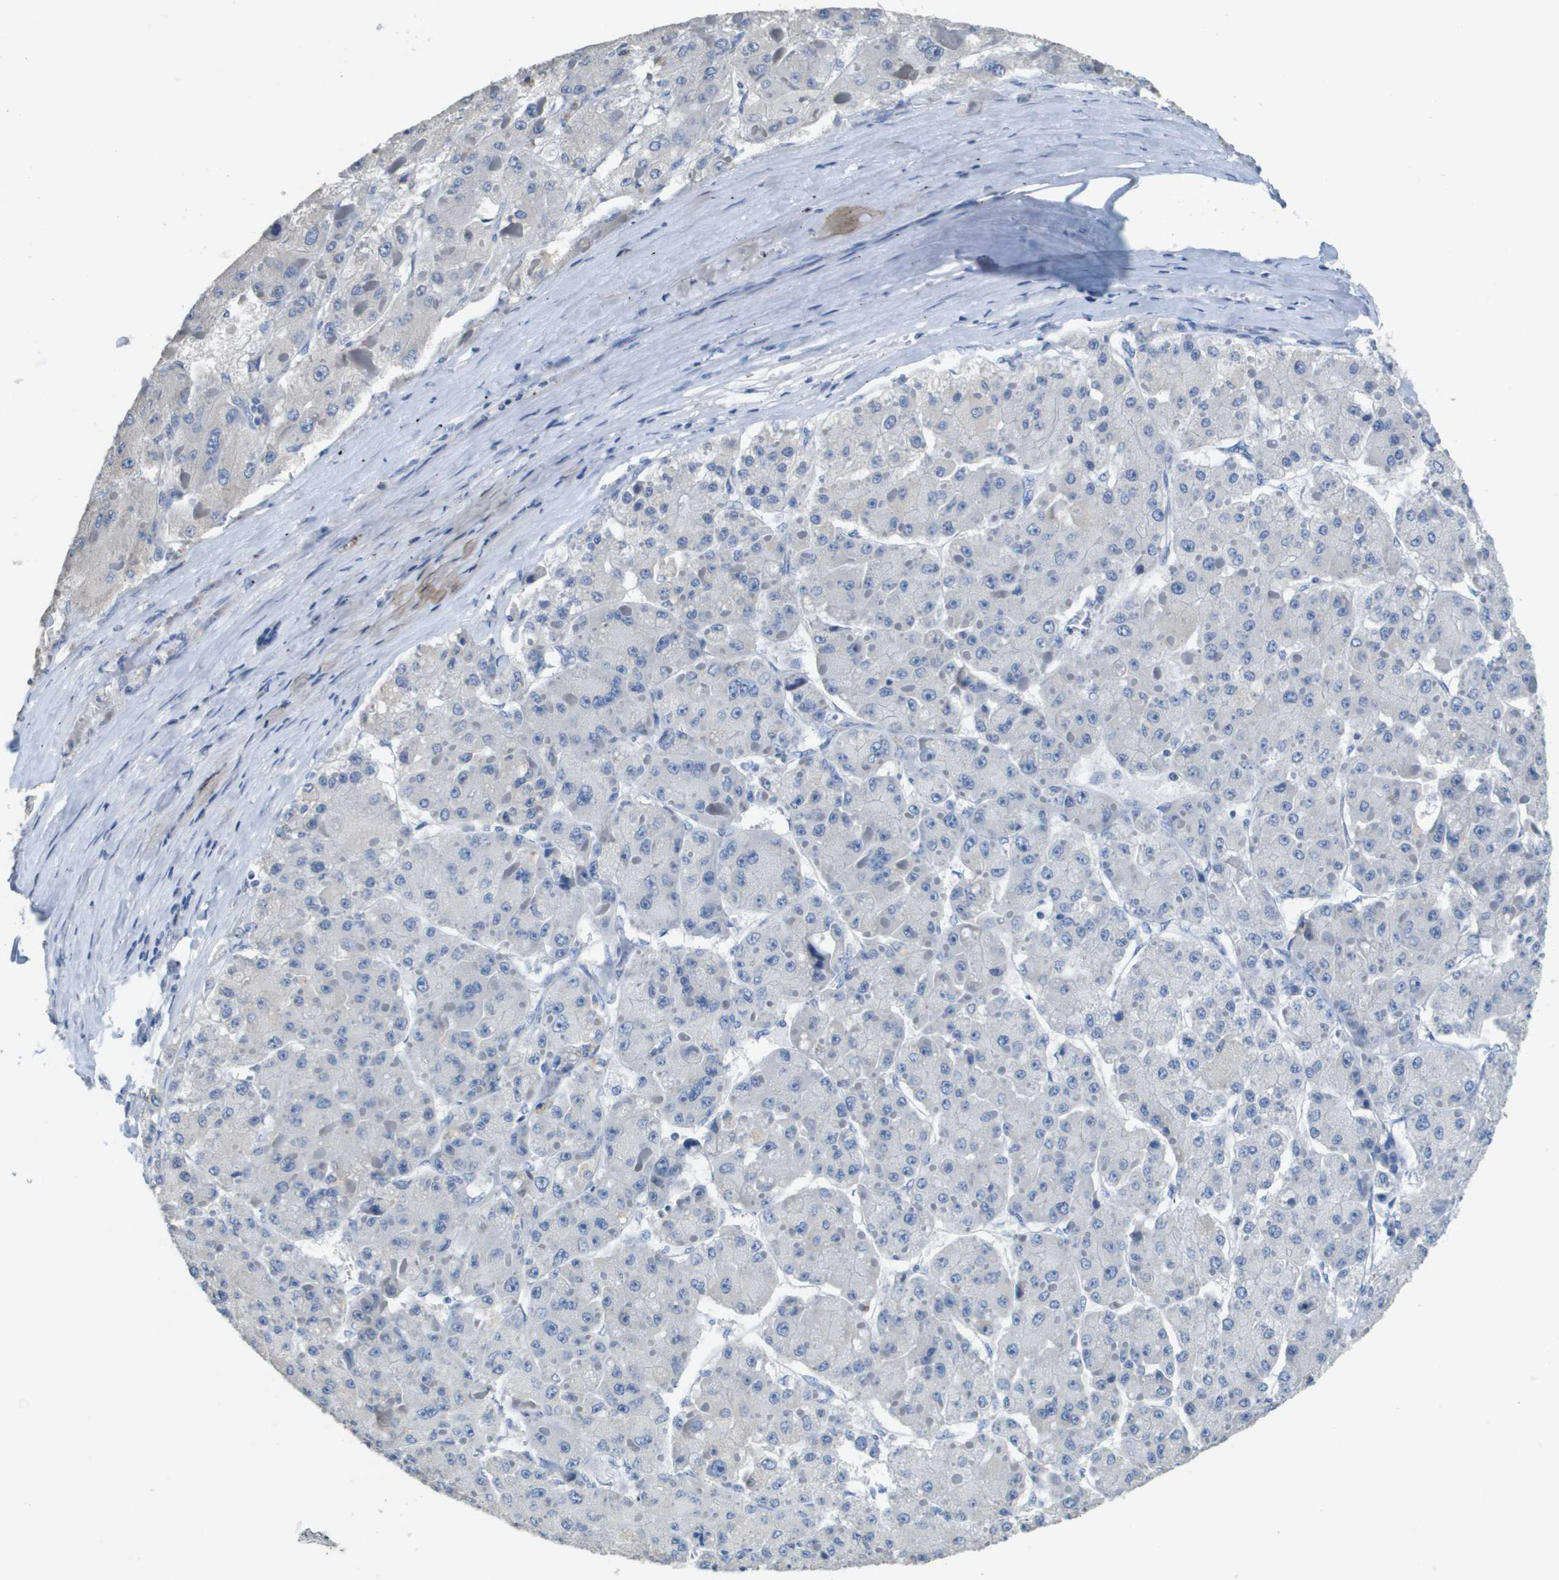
{"staining": {"intensity": "negative", "quantity": "none", "location": "none"}, "tissue": "liver cancer", "cell_type": "Tumor cells", "image_type": "cancer", "snomed": [{"axis": "morphology", "description": "Carcinoma, Hepatocellular, NOS"}, {"axis": "topography", "description": "Liver"}], "caption": "A micrograph of liver cancer (hepatocellular carcinoma) stained for a protein reveals no brown staining in tumor cells.", "gene": "MT3", "patient": {"sex": "female", "age": 73}}